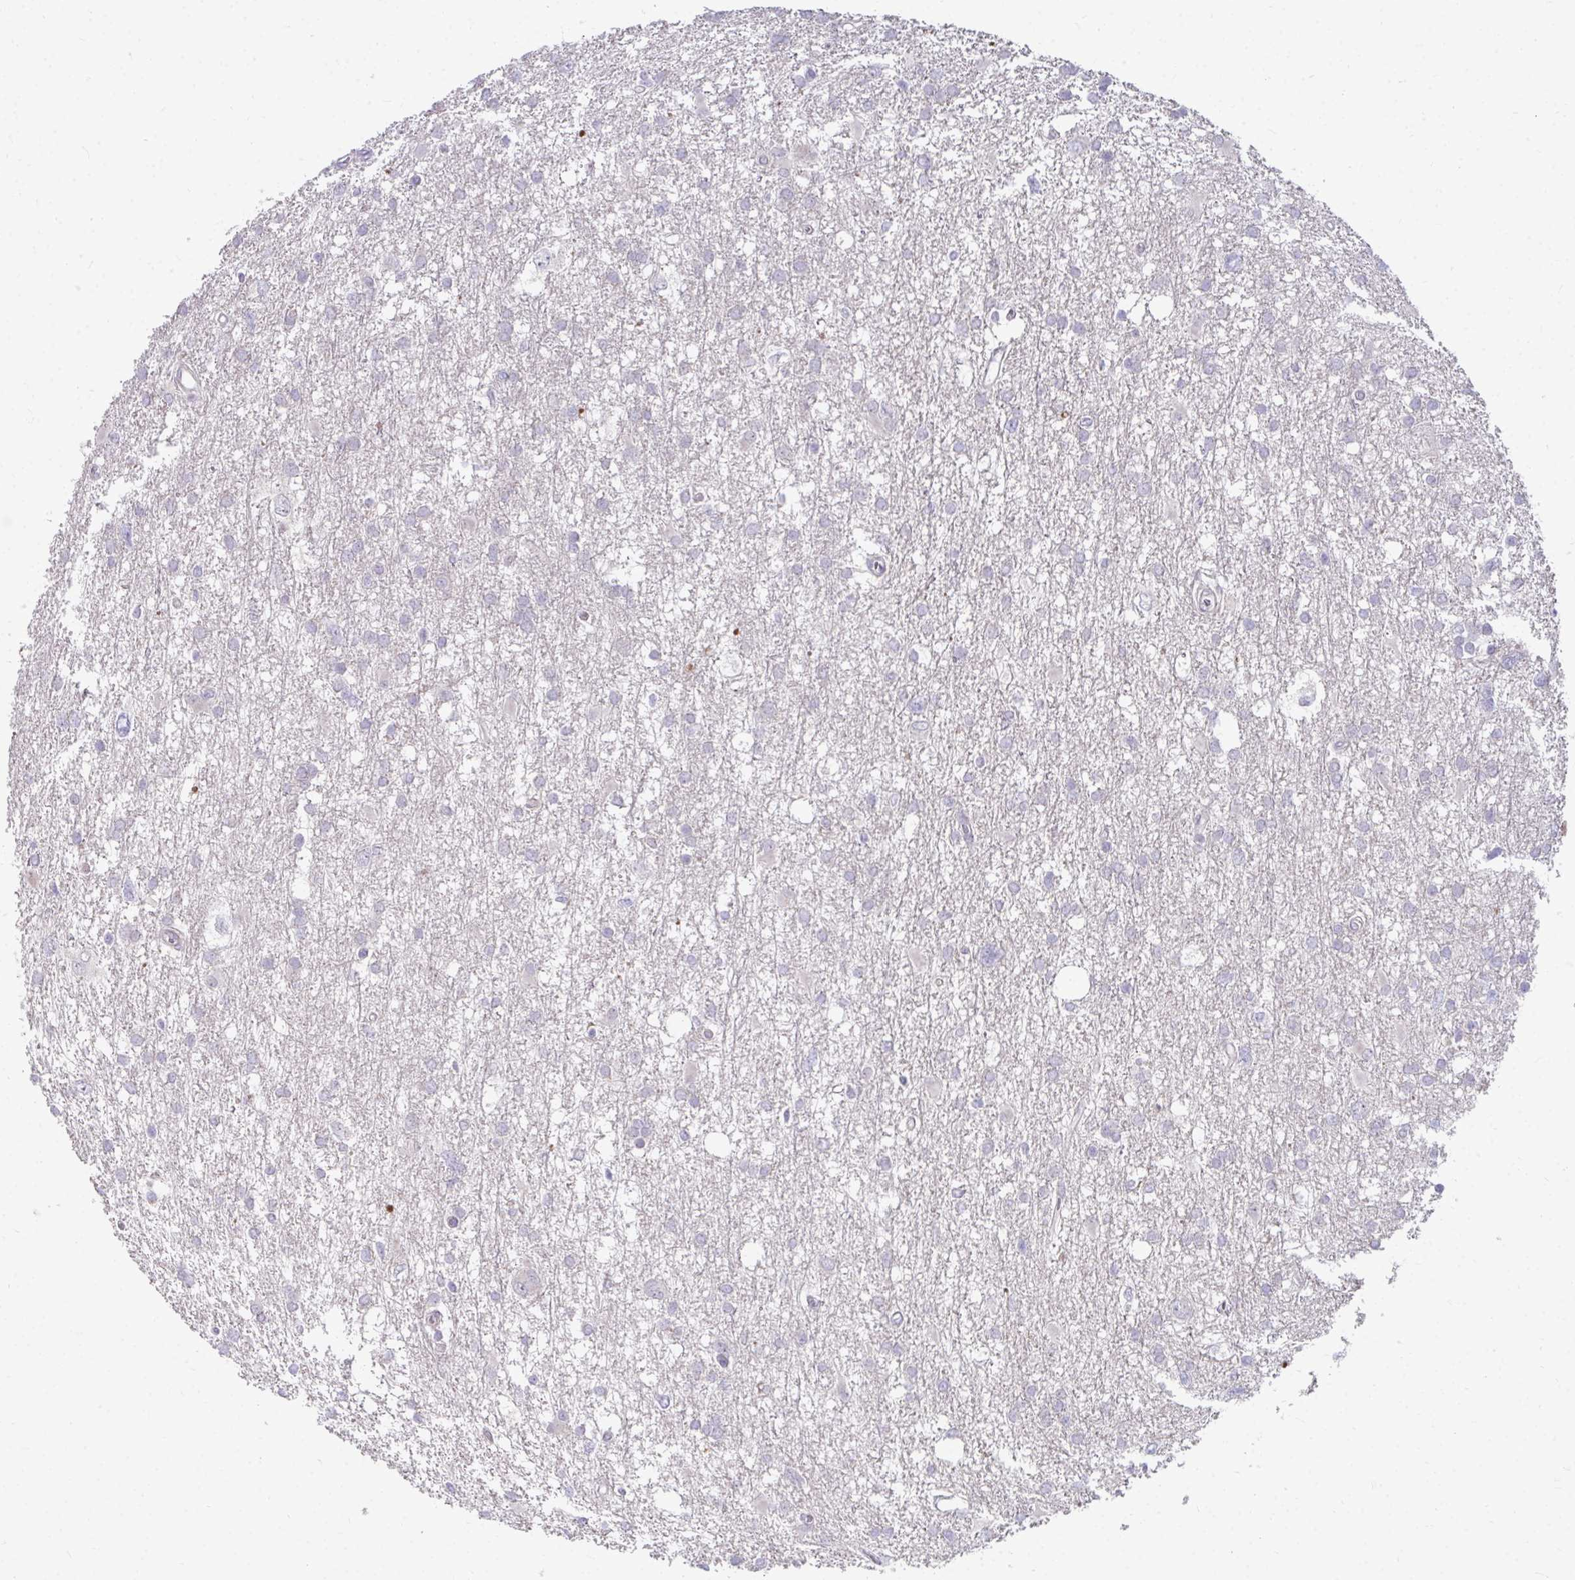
{"staining": {"intensity": "negative", "quantity": "none", "location": "none"}, "tissue": "glioma", "cell_type": "Tumor cells", "image_type": "cancer", "snomed": [{"axis": "morphology", "description": "Glioma, malignant, High grade"}, {"axis": "topography", "description": "Brain"}], "caption": "Tumor cells are negative for protein expression in human glioma.", "gene": "MROH8", "patient": {"sex": "male", "age": 61}}